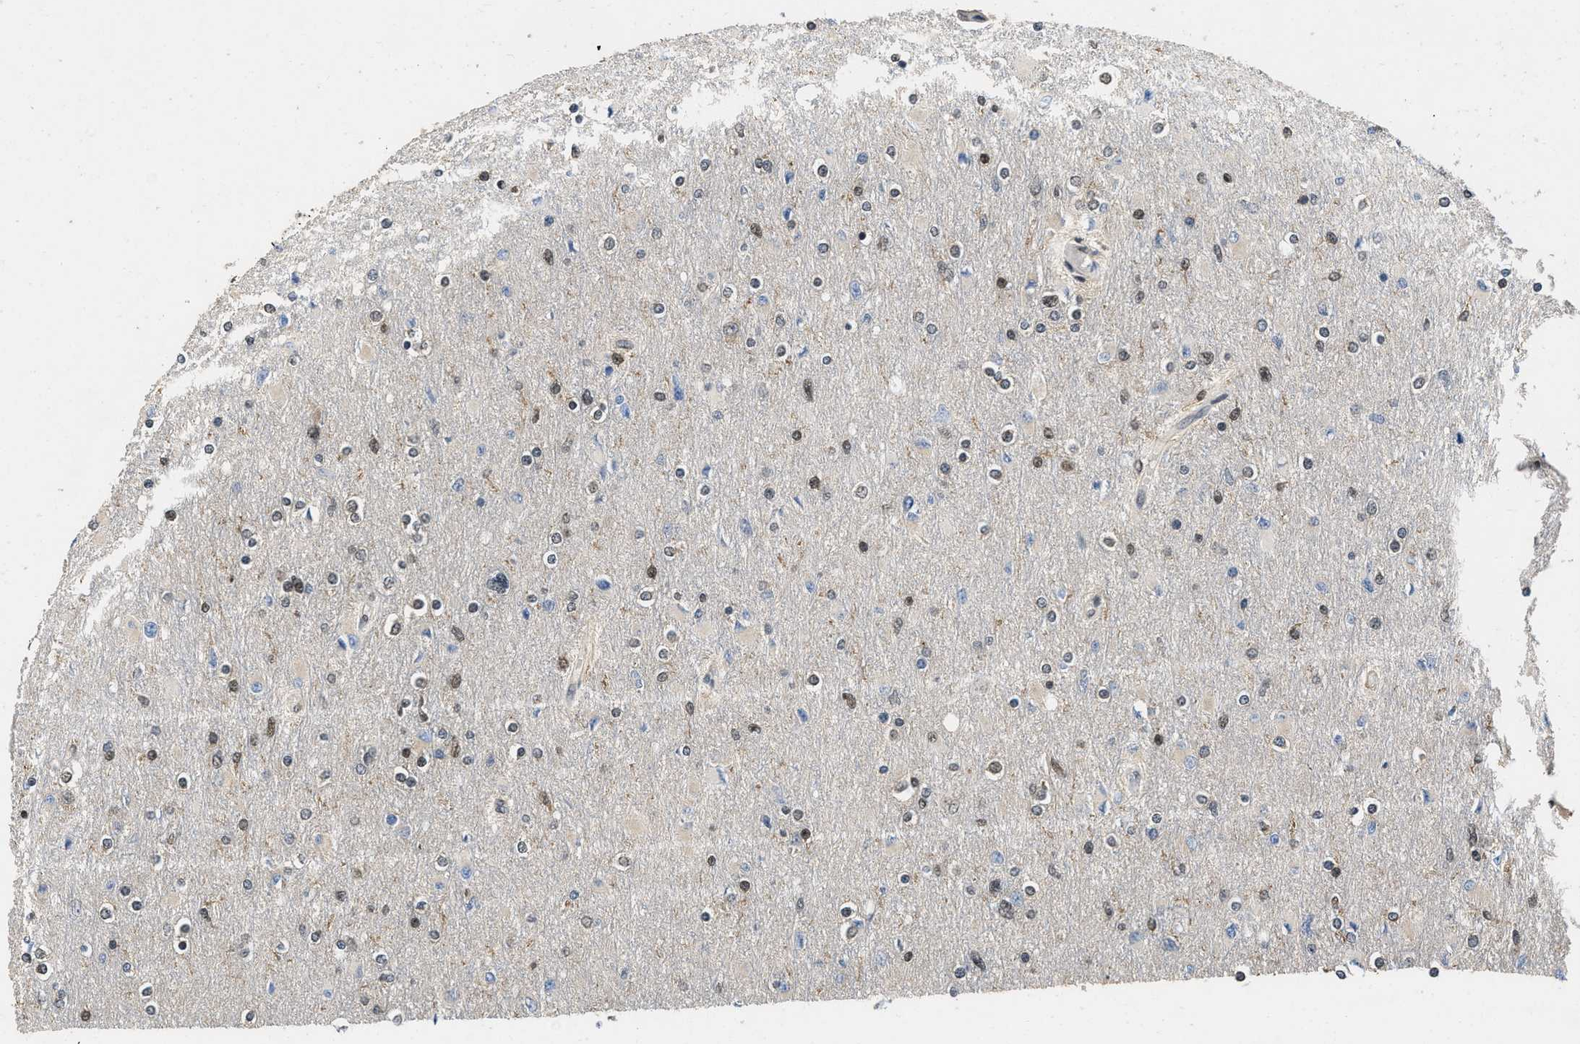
{"staining": {"intensity": "weak", "quantity": "25%-75%", "location": "nuclear"}, "tissue": "glioma", "cell_type": "Tumor cells", "image_type": "cancer", "snomed": [{"axis": "morphology", "description": "Glioma, malignant, High grade"}, {"axis": "topography", "description": "Cerebral cortex"}], "caption": "Glioma was stained to show a protein in brown. There is low levels of weak nuclear expression in about 25%-75% of tumor cells.", "gene": "ATF7IP", "patient": {"sex": "female", "age": 36}}